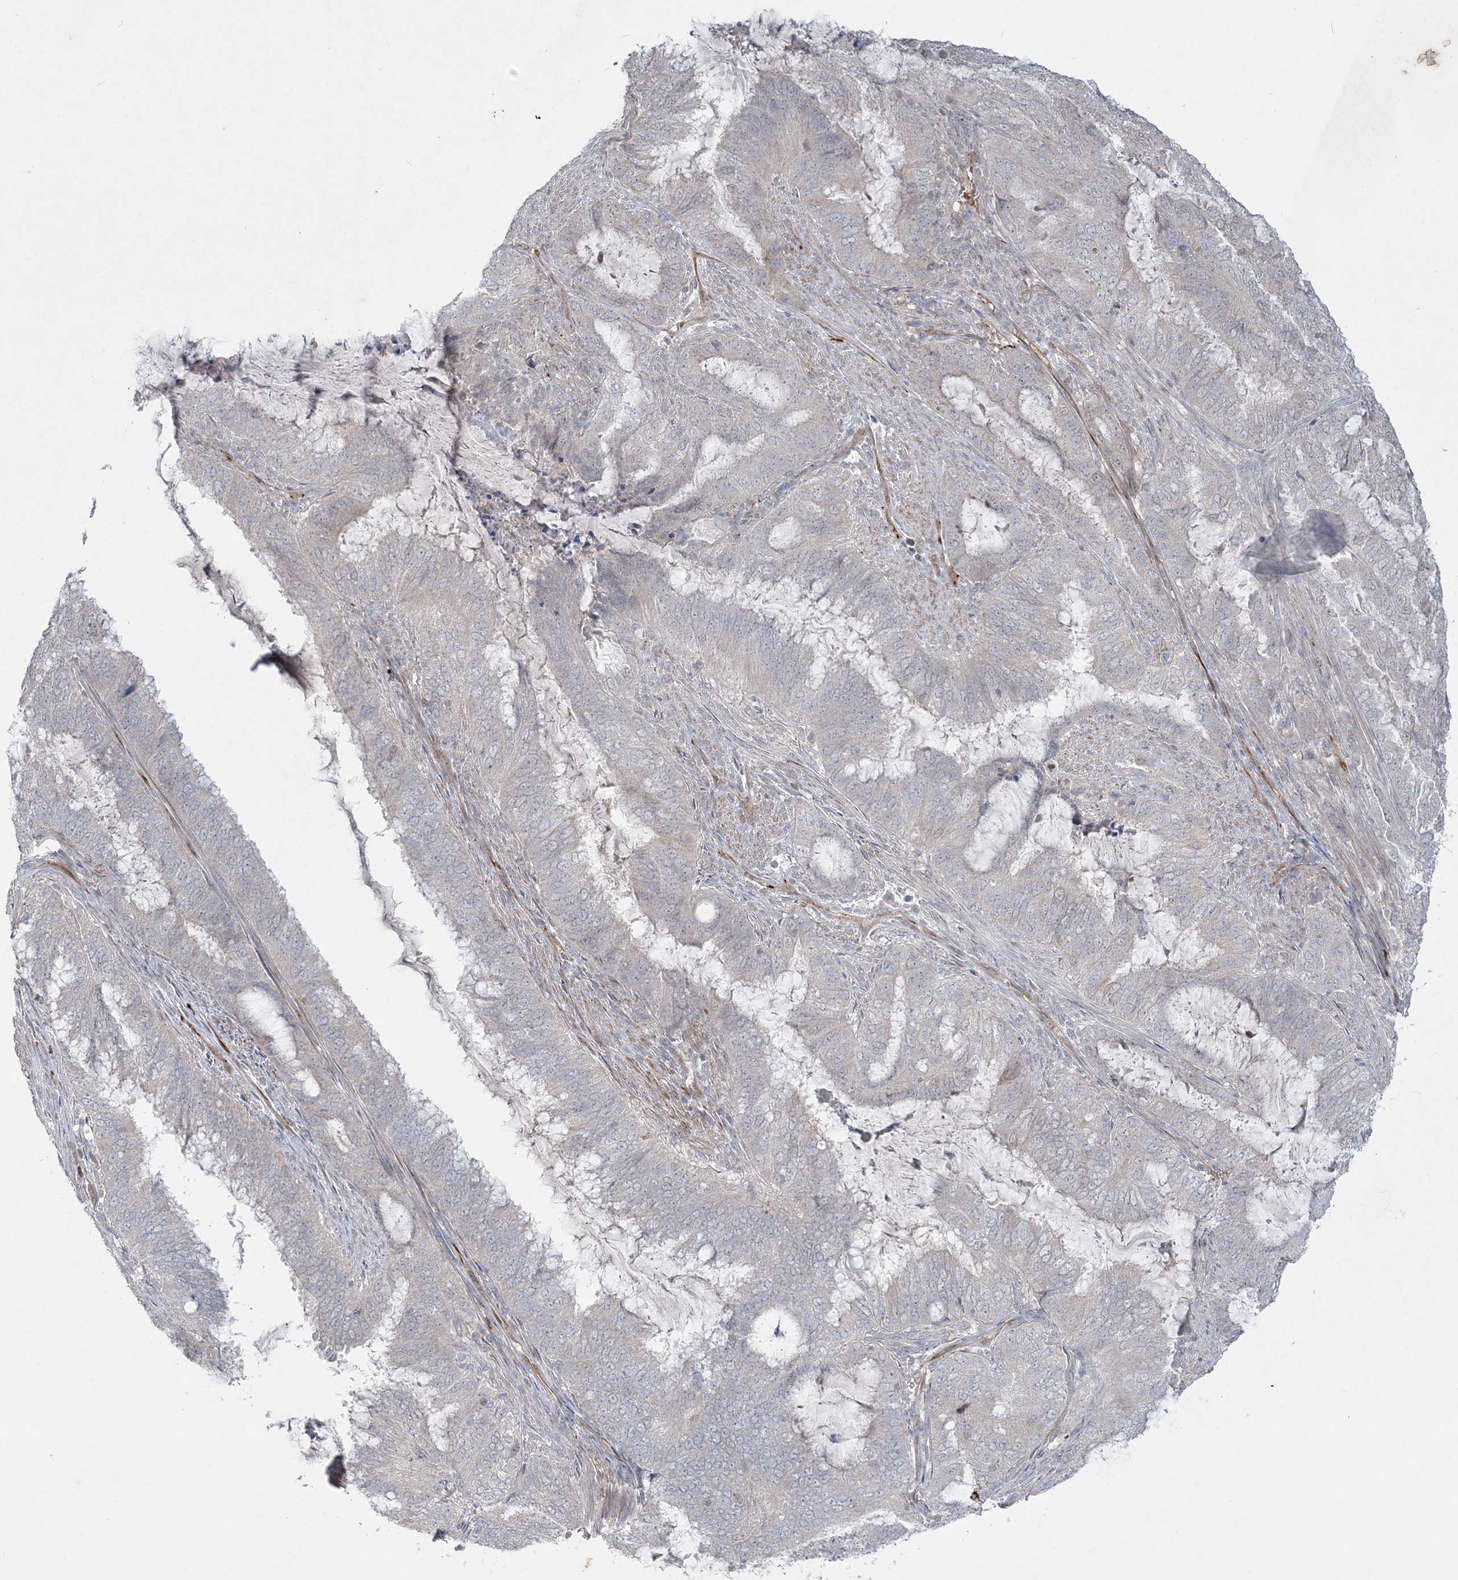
{"staining": {"intensity": "weak", "quantity": "<25%", "location": "cytoplasmic/membranous"}, "tissue": "endometrial cancer", "cell_type": "Tumor cells", "image_type": "cancer", "snomed": [{"axis": "morphology", "description": "Adenocarcinoma, NOS"}, {"axis": "topography", "description": "Endometrium"}], "caption": "A high-resolution micrograph shows immunohistochemistry staining of endometrial cancer (adenocarcinoma), which reveals no significant positivity in tumor cells.", "gene": "INPP1", "patient": {"sex": "female", "age": 51}}